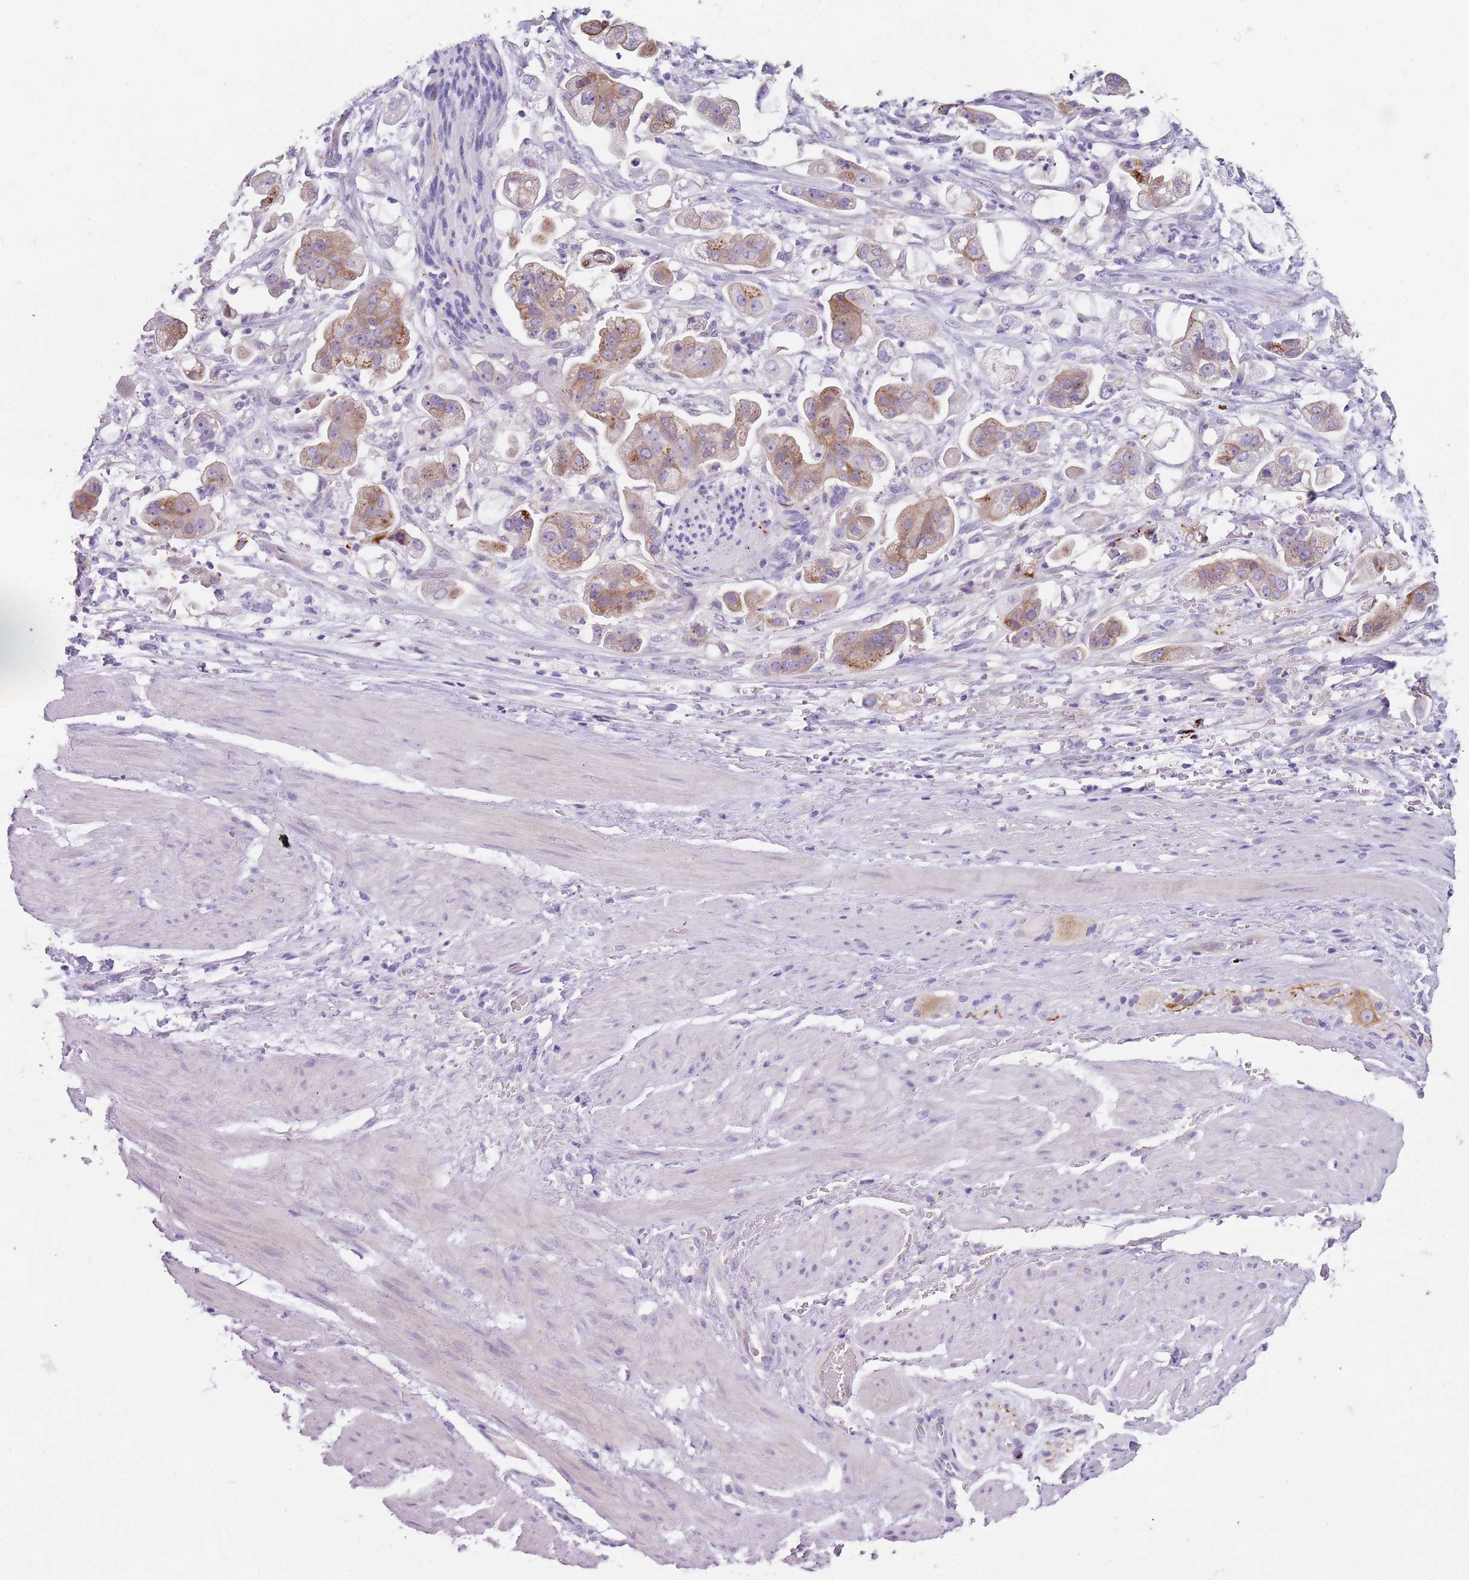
{"staining": {"intensity": "moderate", "quantity": ">75%", "location": "cytoplasmic/membranous"}, "tissue": "stomach cancer", "cell_type": "Tumor cells", "image_type": "cancer", "snomed": [{"axis": "morphology", "description": "Adenocarcinoma, NOS"}, {"axis": "topography", "description": "Stomach"}], "caption": "Tumor cells exhibit medium levels of moderate cytoplasmic/membranous staining in approximately >75% of cells in stomach cancer.", "gene": "C2CD3", "patient": {"sex": "male", "age": 62}}